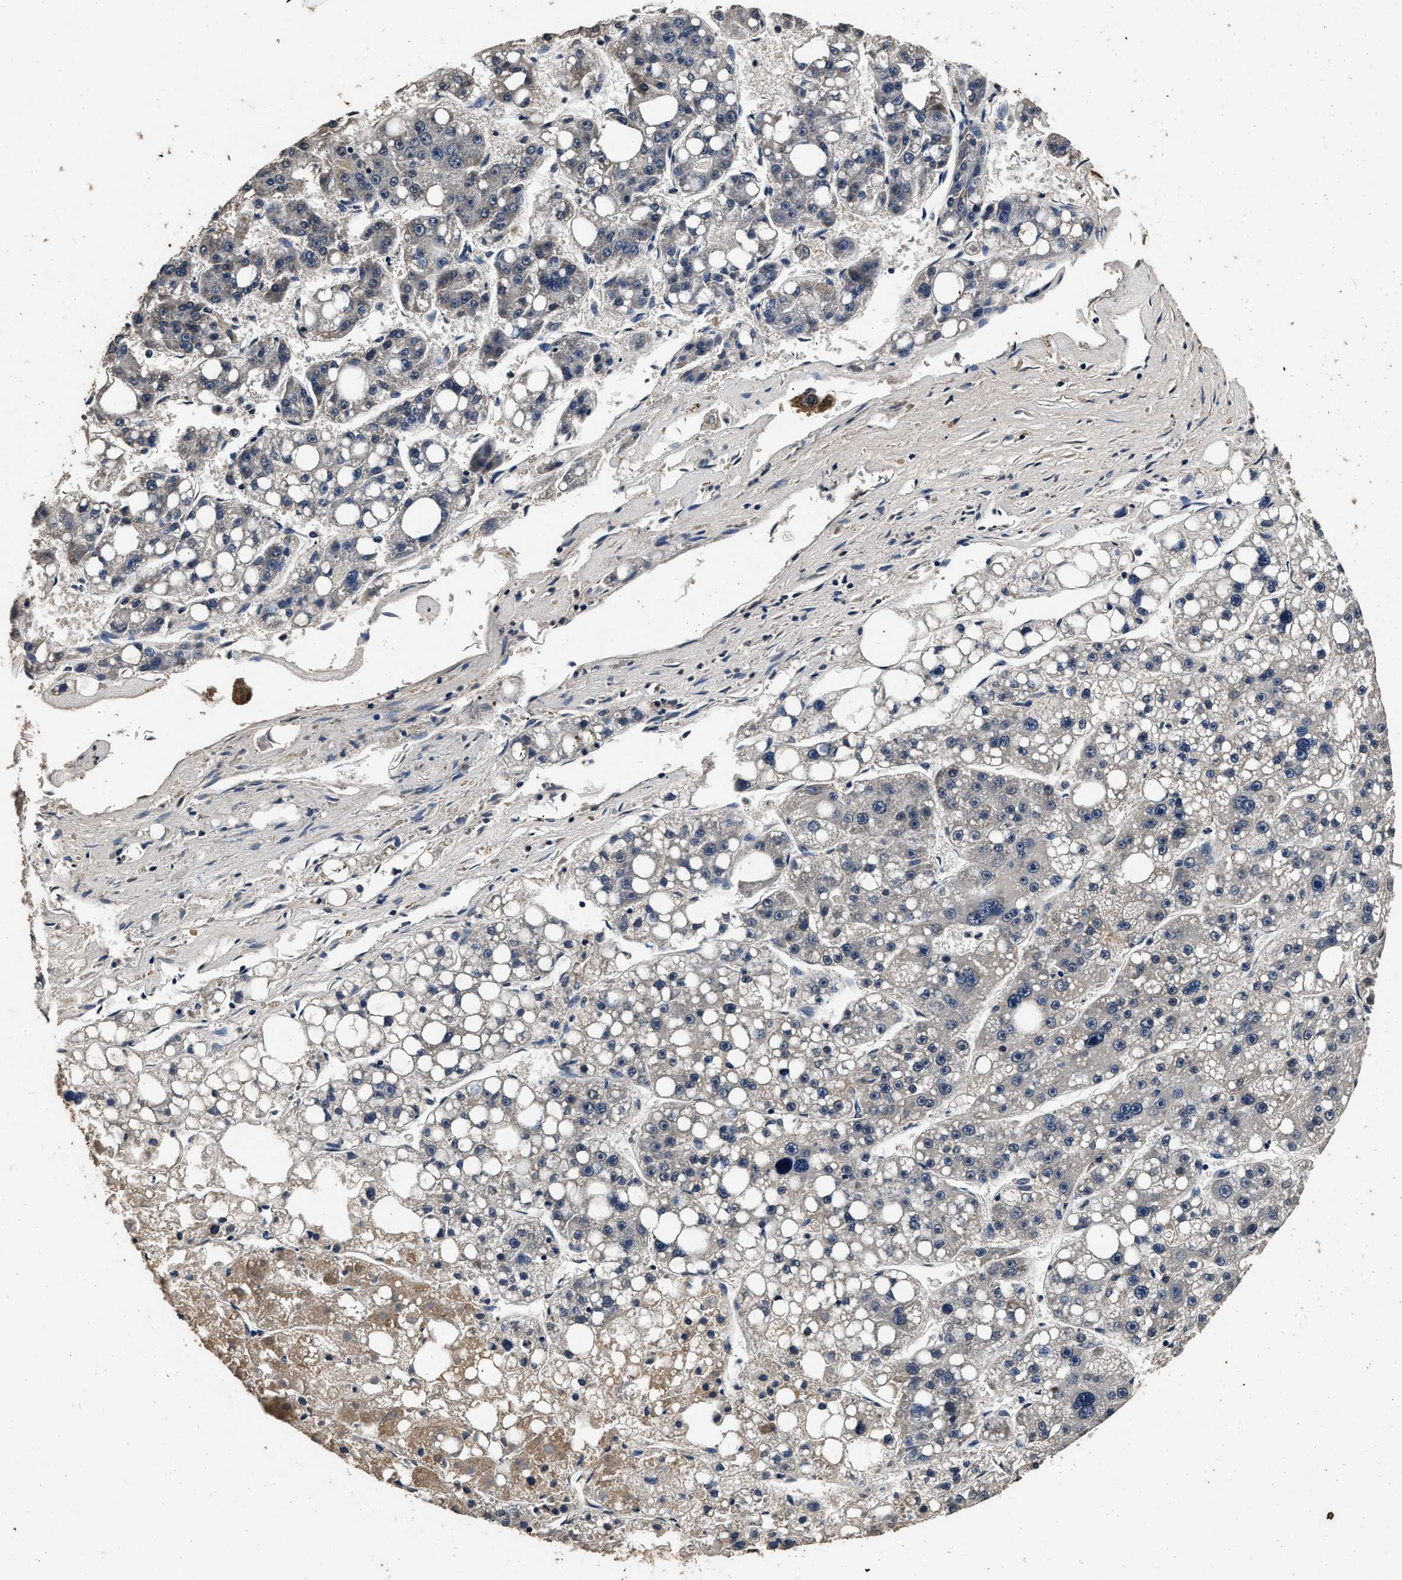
{"staining": {"intensity": "moderate", "quantity": "<25%", "location": "cytoplasmic/membranous"}, "tissue": "liver cancer", "cell_type": "Tumor cells", "image_type": "cancer", "snomed": [{"axis": "morphology", "description": "Carcinoma, Hepatocellular, NOS"}, {"axis": "topography", "description": "Liver"}], "caption": "Immunohistochemical staining of human liver cancer exhibits low levels of moderate cytoplasmic/membranous expression in about <25% of tumor cells.", "gene": "CSTF1", "patient": {"sex": "female", "age": 61}}